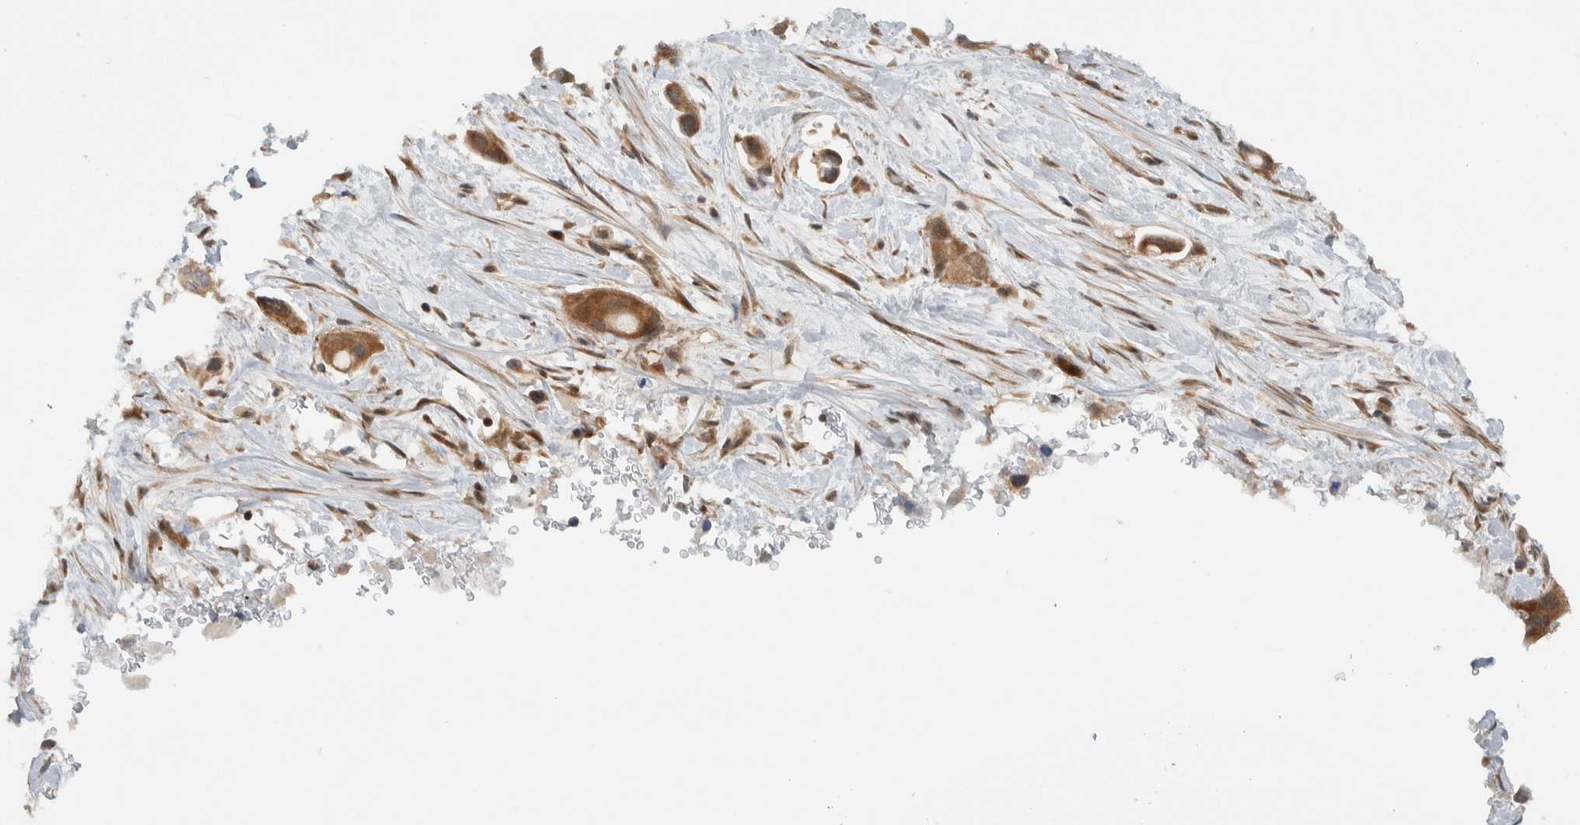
{"staining": {"intensity": "strong", "quantity": ">75%", "location": "cytoplasmic/membranous"}, "tissue": "pancreatic cancer", "cell_type": "Tumor cells", "image_type": "cancer", "snomed": [{"axis": "morphology", "description": "Adenocarcinoma, NOS"}, {"axis": "topography", "description": "Pancreas"}], "caption": "Tumor cells reveal high levels of strong cytoplasmic/membranous staining in approximately >75% of cells in pancreatic adenocarcinoma.", "gene": "KLHL6", "patient": {"sex": "male", "age": 53}}